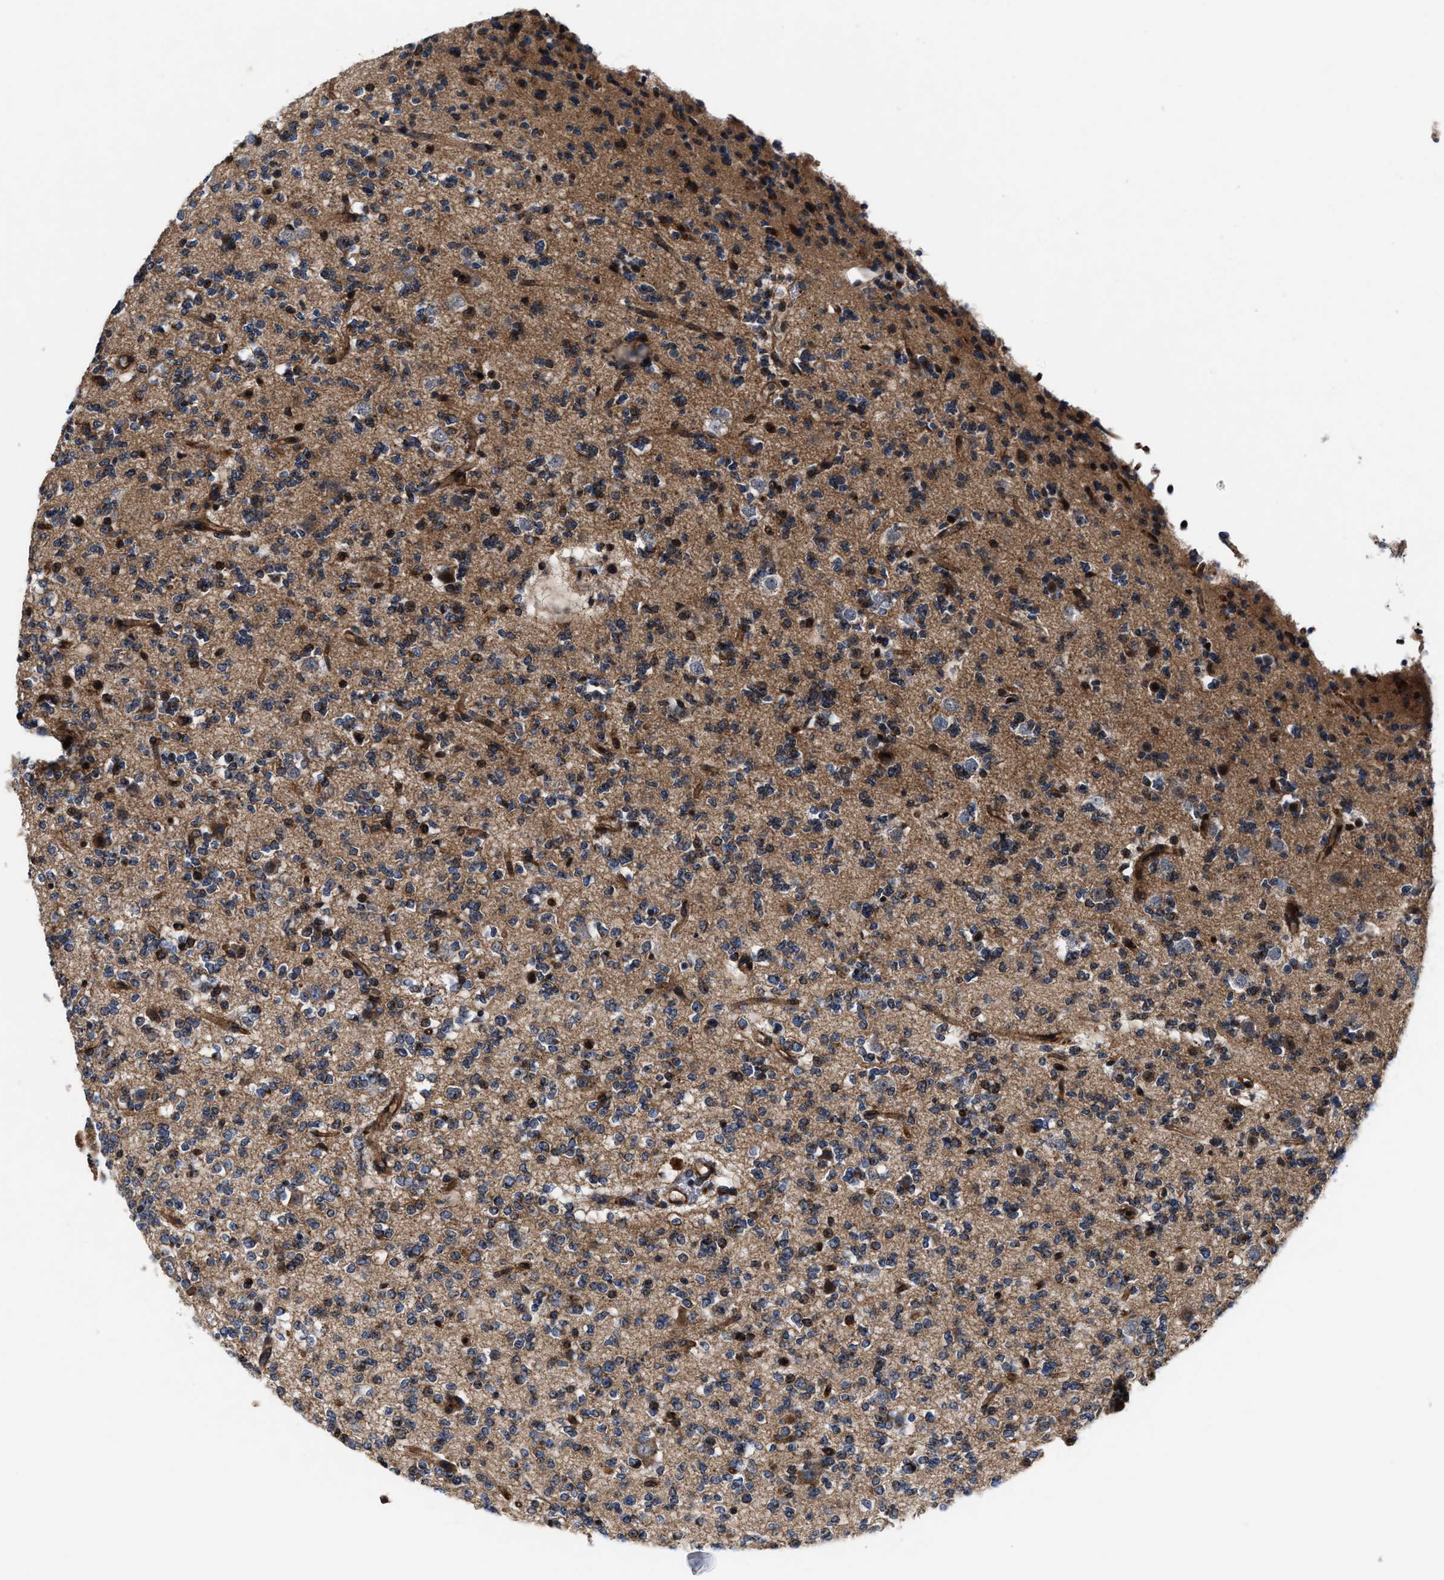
{"staining": {"intensity": "moderate", "quantity": ">75%", "location": "cytoplasmic/membranous"}, "tissue": "glioma", "cell_type": "Tumor cells", "image_type": "cancer", "snomed": [{"axis": "morphology", "description": "Glioma, malignant, Low grade"}, {"axis": "topography", "description": "Brain"}], "caption": "Tumor cells show medium levels of moderate cytoplasmic/membranous positivity in approximately >75% of cells in human glioma. The staining was performed using DAB (3,3'-diaminobenzidine), with brown indicating positive protein expression. Nuclei are stained blue with hematoxylin.", "gene": "SLC12A2", "patient": {"sex": "male", "age": 38}}